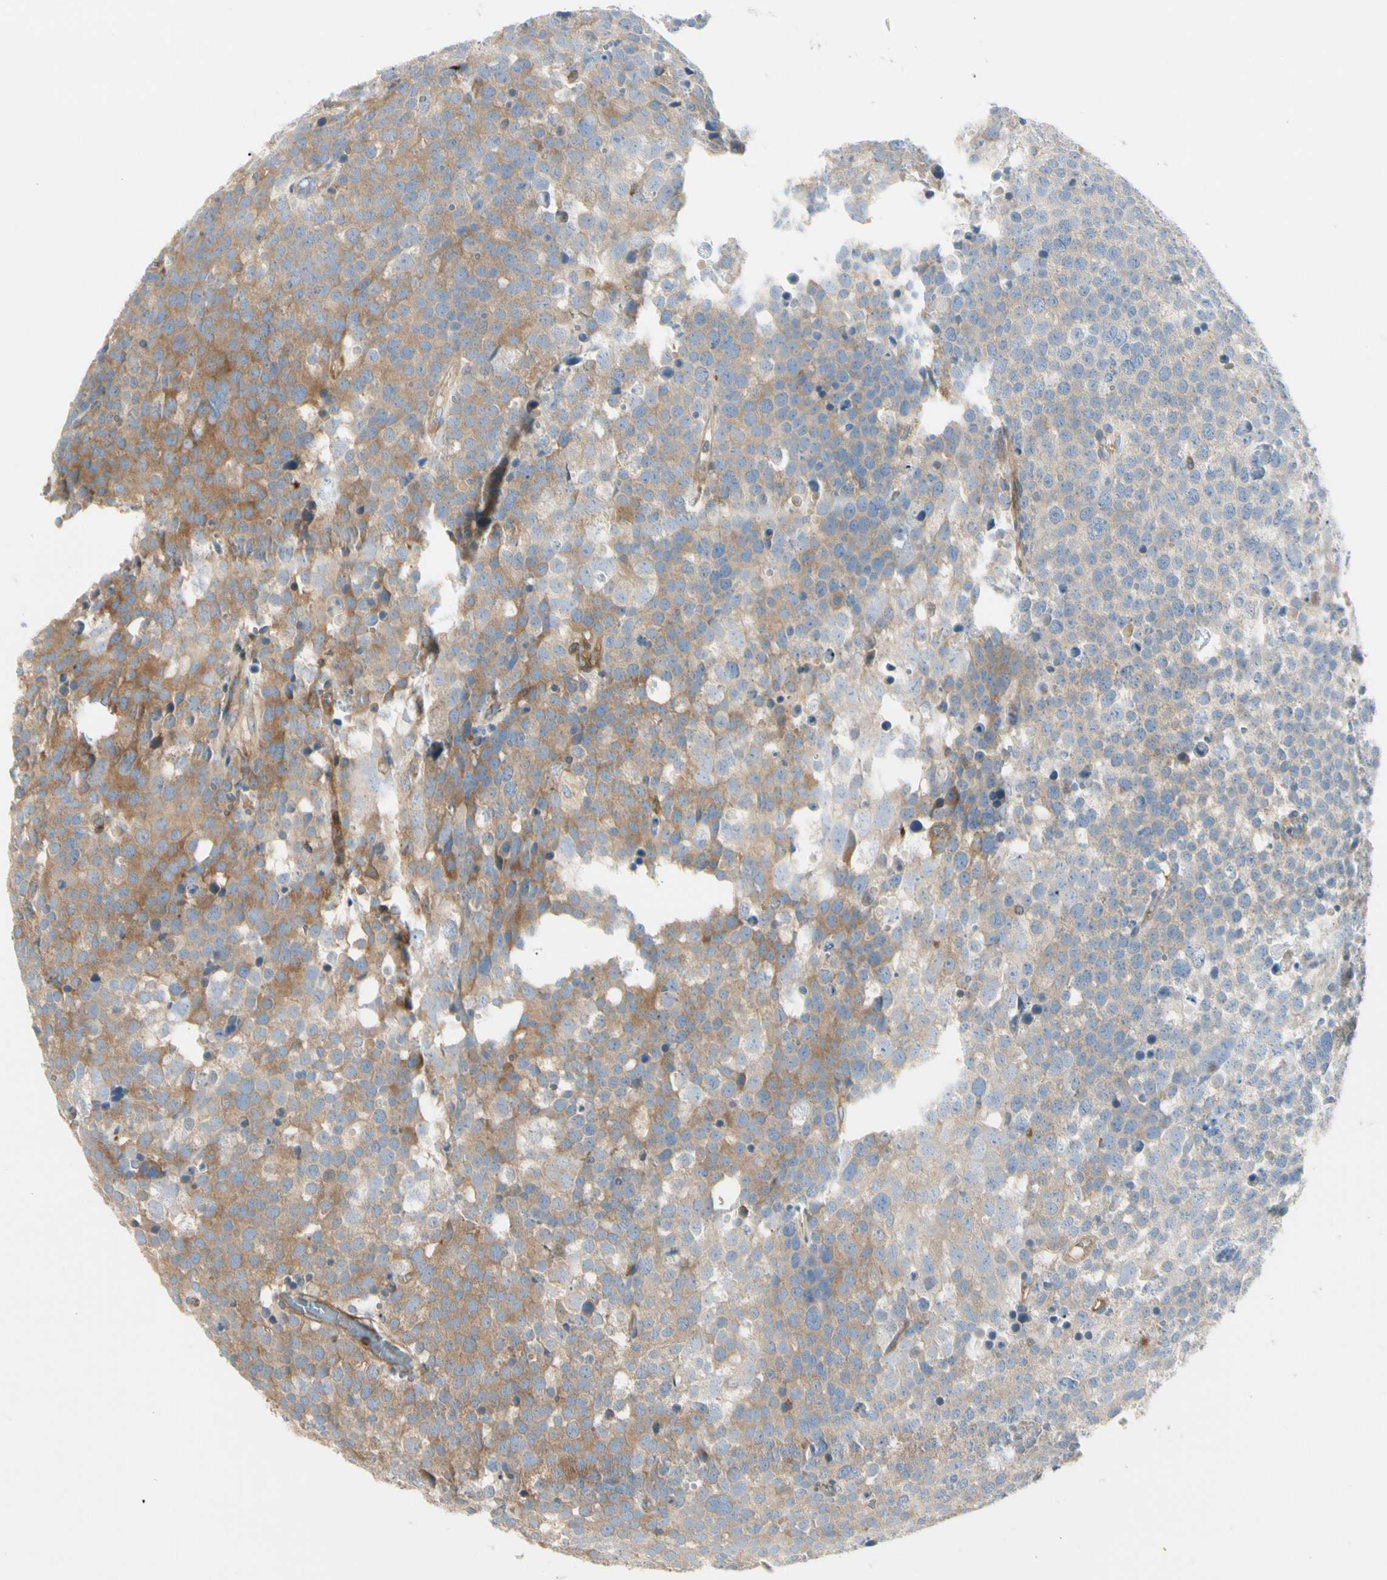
{"staining": {"intensity": "moderate", "quantity": ">75%", "location": "cytoplasmic/membranous"}, "tissue": "testis cancer", "cell_type": "Tumor cells", "image_type": "cancer", "snomed": [{"axis": "morphology", "description": "Seminoma, NOS"}, {"axis": "topography", "description": "Testis"}], "caption": "A high-resolution micrograph shows IHC staining of seminoma (testis), which shows moderate cytoplasmic/membranous expression in about >75% of tumor cells.", "gene": "NFKB2", "patient": {"sex": "male", "age": 71}}